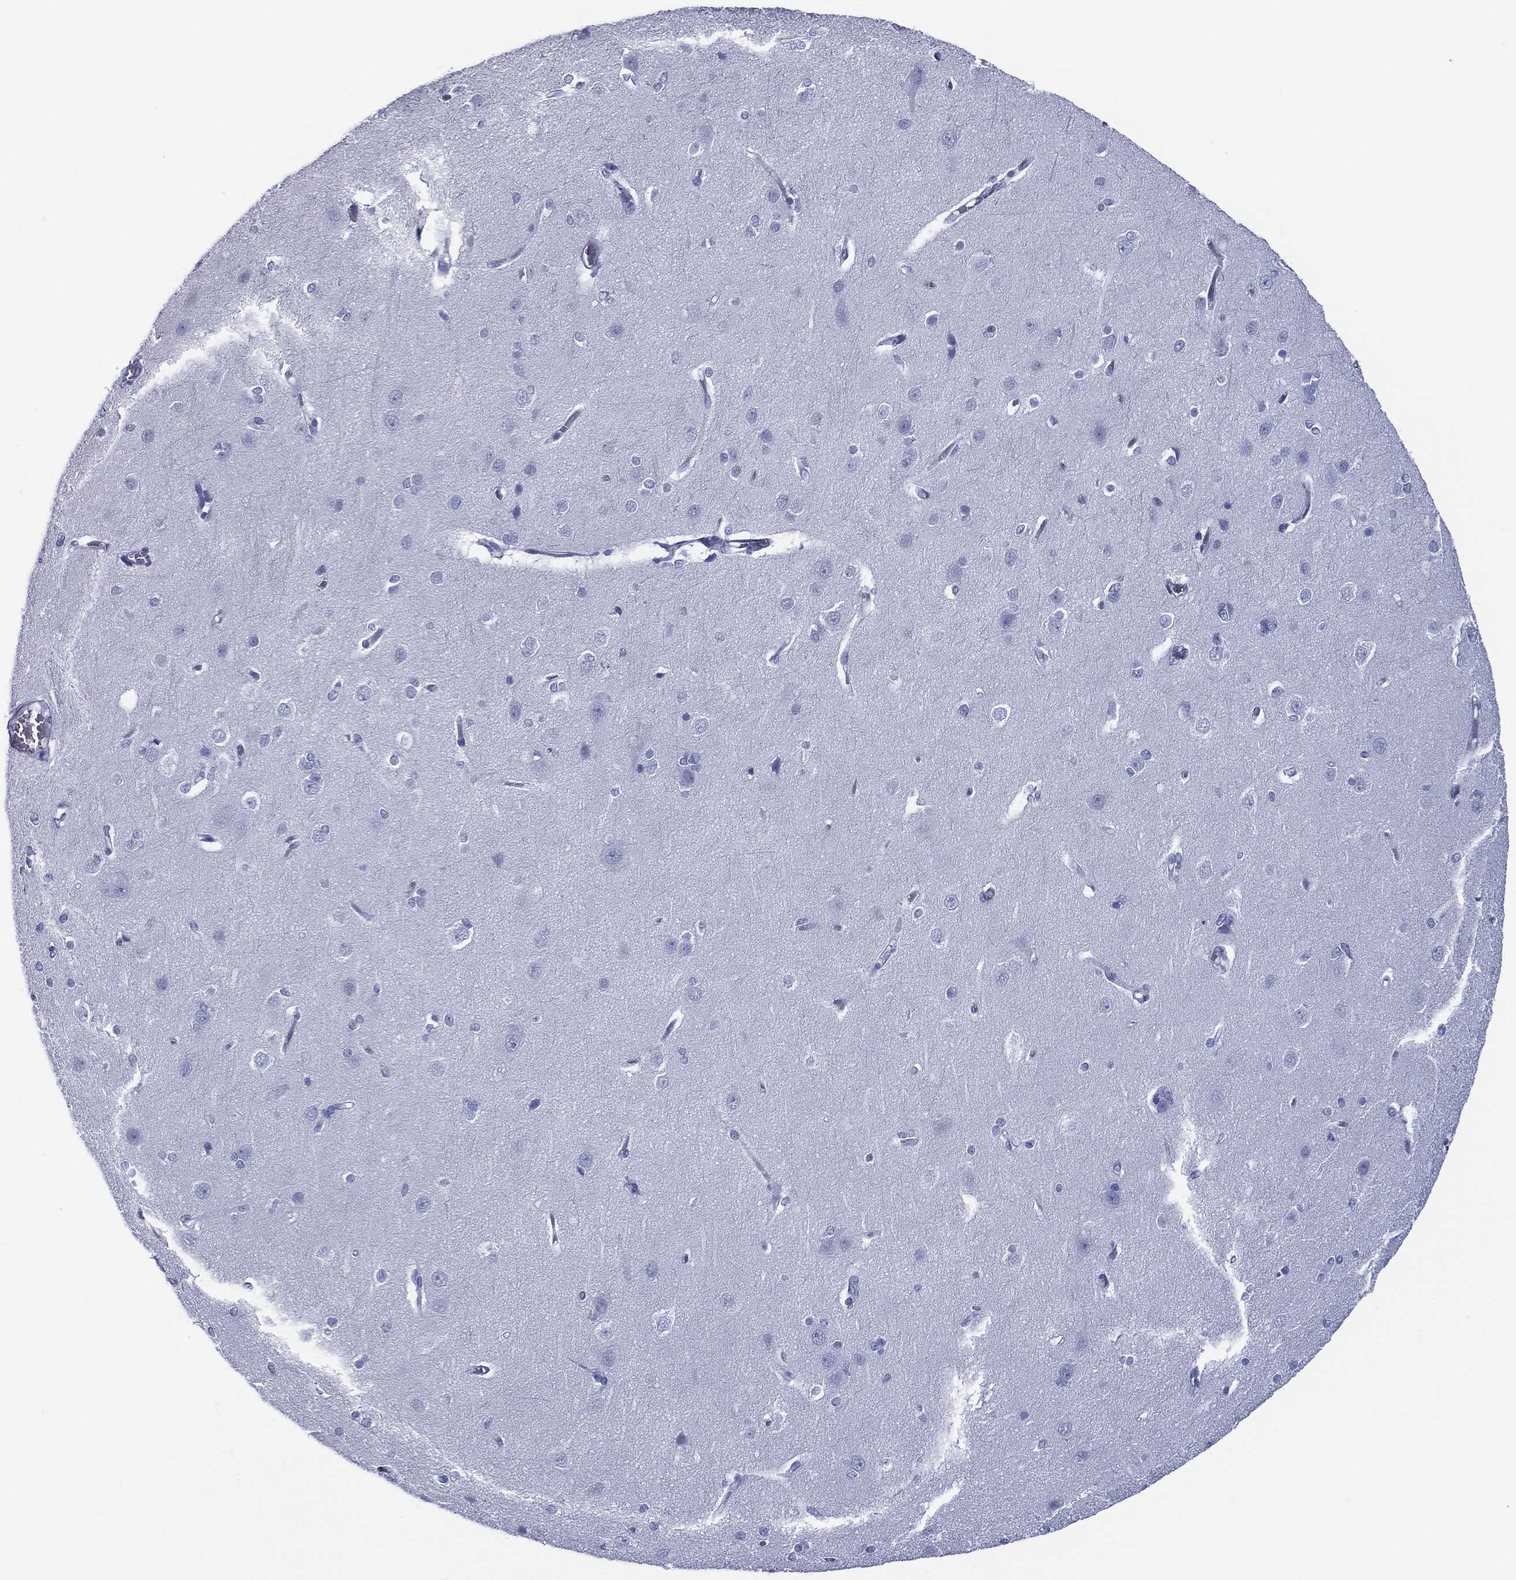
{"staining": {"intensity": "negative", "quantity": "none", "location": "none"}, "tissue": "cerebral cortex", "cell_type": "Endothelial cells", "image_type": "normal", "snomed": [{"axis": "morphology", "description": "Normal tissue, NOS"}, {"axis": "topography", "description": "Cerebral cortex"}], "caption": "IHC micrograph of normal cerebral cortex stained for a protein (brown), which exhibits no positivity in endothelial cells. The staining is performed using DAB (3,3'-diaminobenzidine) brown chromogen with nuclei counter-stained in using hematoxylin.", "gene": "RSPH4A", "patient": {"sex": "male", "age": 37}}